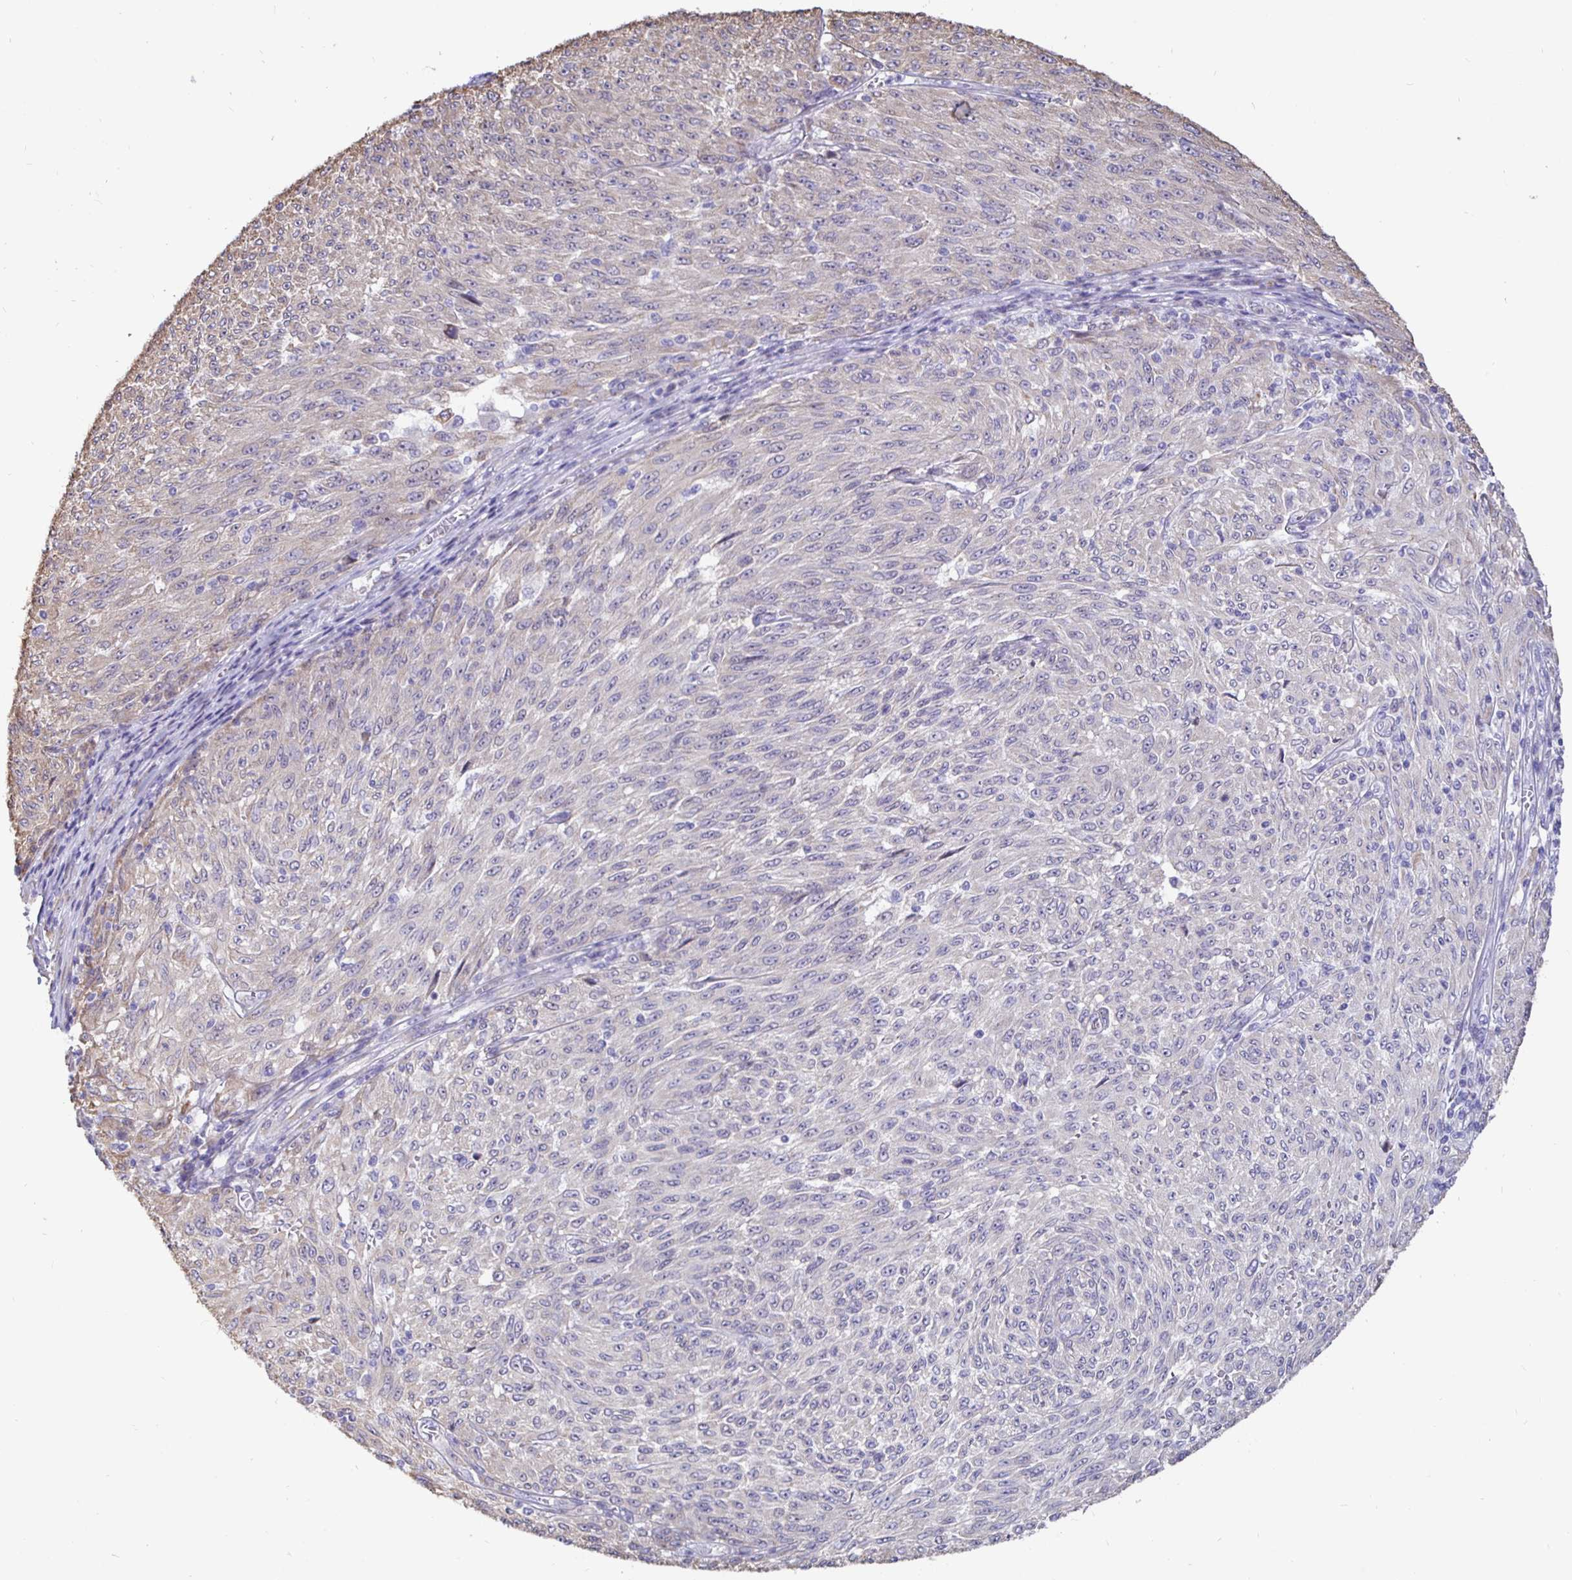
{"staining": {"intensity": "negative", "quantity": "none", "location": "none"}, "tissue": "melanoma", "cell_type": "Tumor cells", "image_type": "cancer", "snomed": [{"axis": "morphology", "description": "Malignant melanoma, NOS"}, {"axis": "topography", "description": "Skin"}], "caption": "DAB (3,3'-diaminobenzidine) immunohistochemical staining of malignant melanoma displays no significant positivity in tumor cells. The staining was performed using DAB (3,3'-diaminobenzidine) to visualize the protein expression in brown, while the nuclei were stained in blue with hematoxylin (Magnification: 20x).", "gene": "DNAI2", "patient": {"sex": "male", "age": 85}}